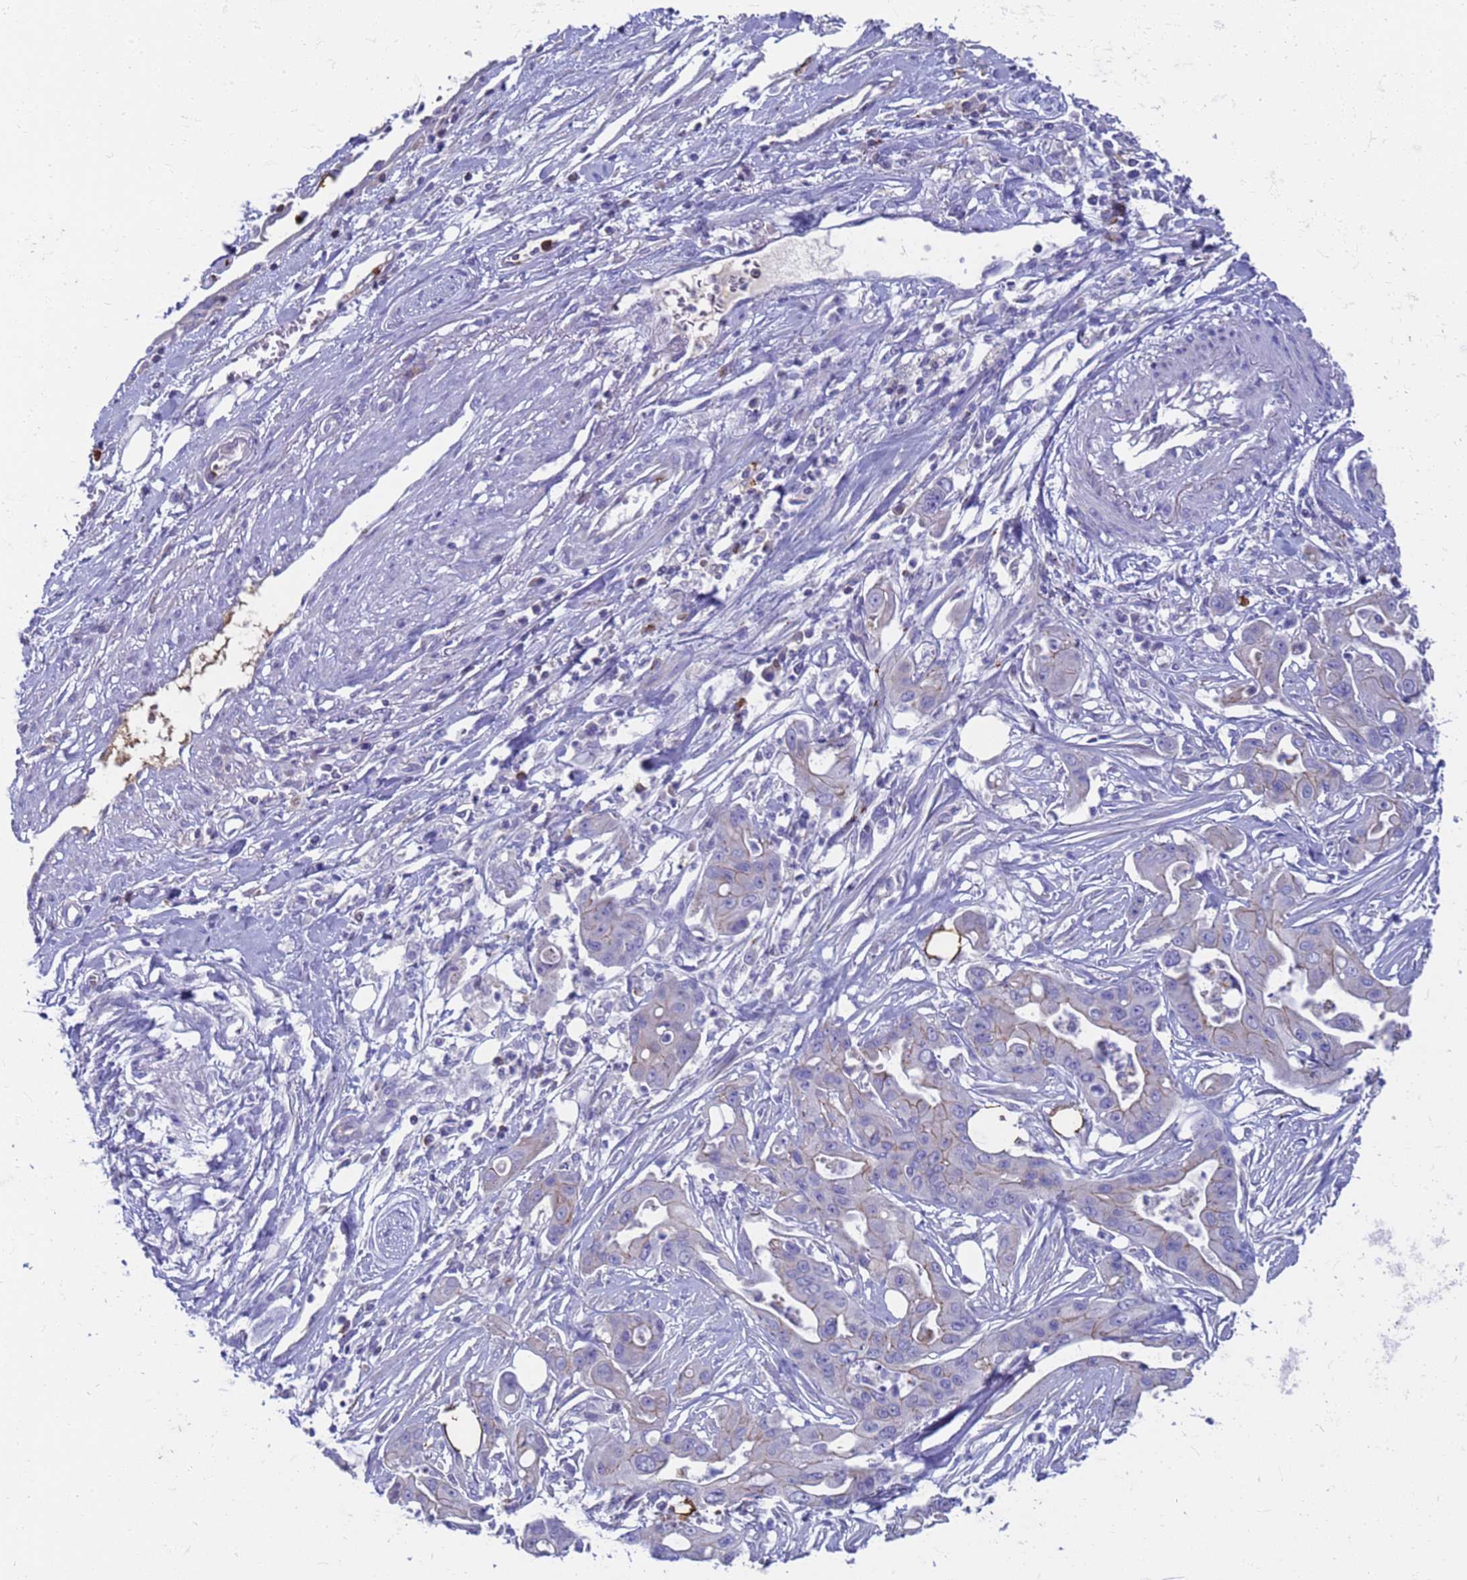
{"staining": {"intensity": "moderate", "quantity": "<25%", "location": "cytoplasmic/membranous"}, "tissue": "ovarian cancer", "cell_type": "Tumor cells", "image_type": "cancer", "snomed": [{"axis": "morphology", "description": "Cystadenocarcinoma, mucinous, NOS"}, {"axis": "topography", "description": "Ovary"}], "caption": "The image shows staining of mucinous cystadenocarcinoma (ovarian), revealing moderate cytoplasmic/membranous protein positivity (brown color) within tumor cells.", "gene": "C4orf46", "patient": {"sex": "female", "age": 70}}